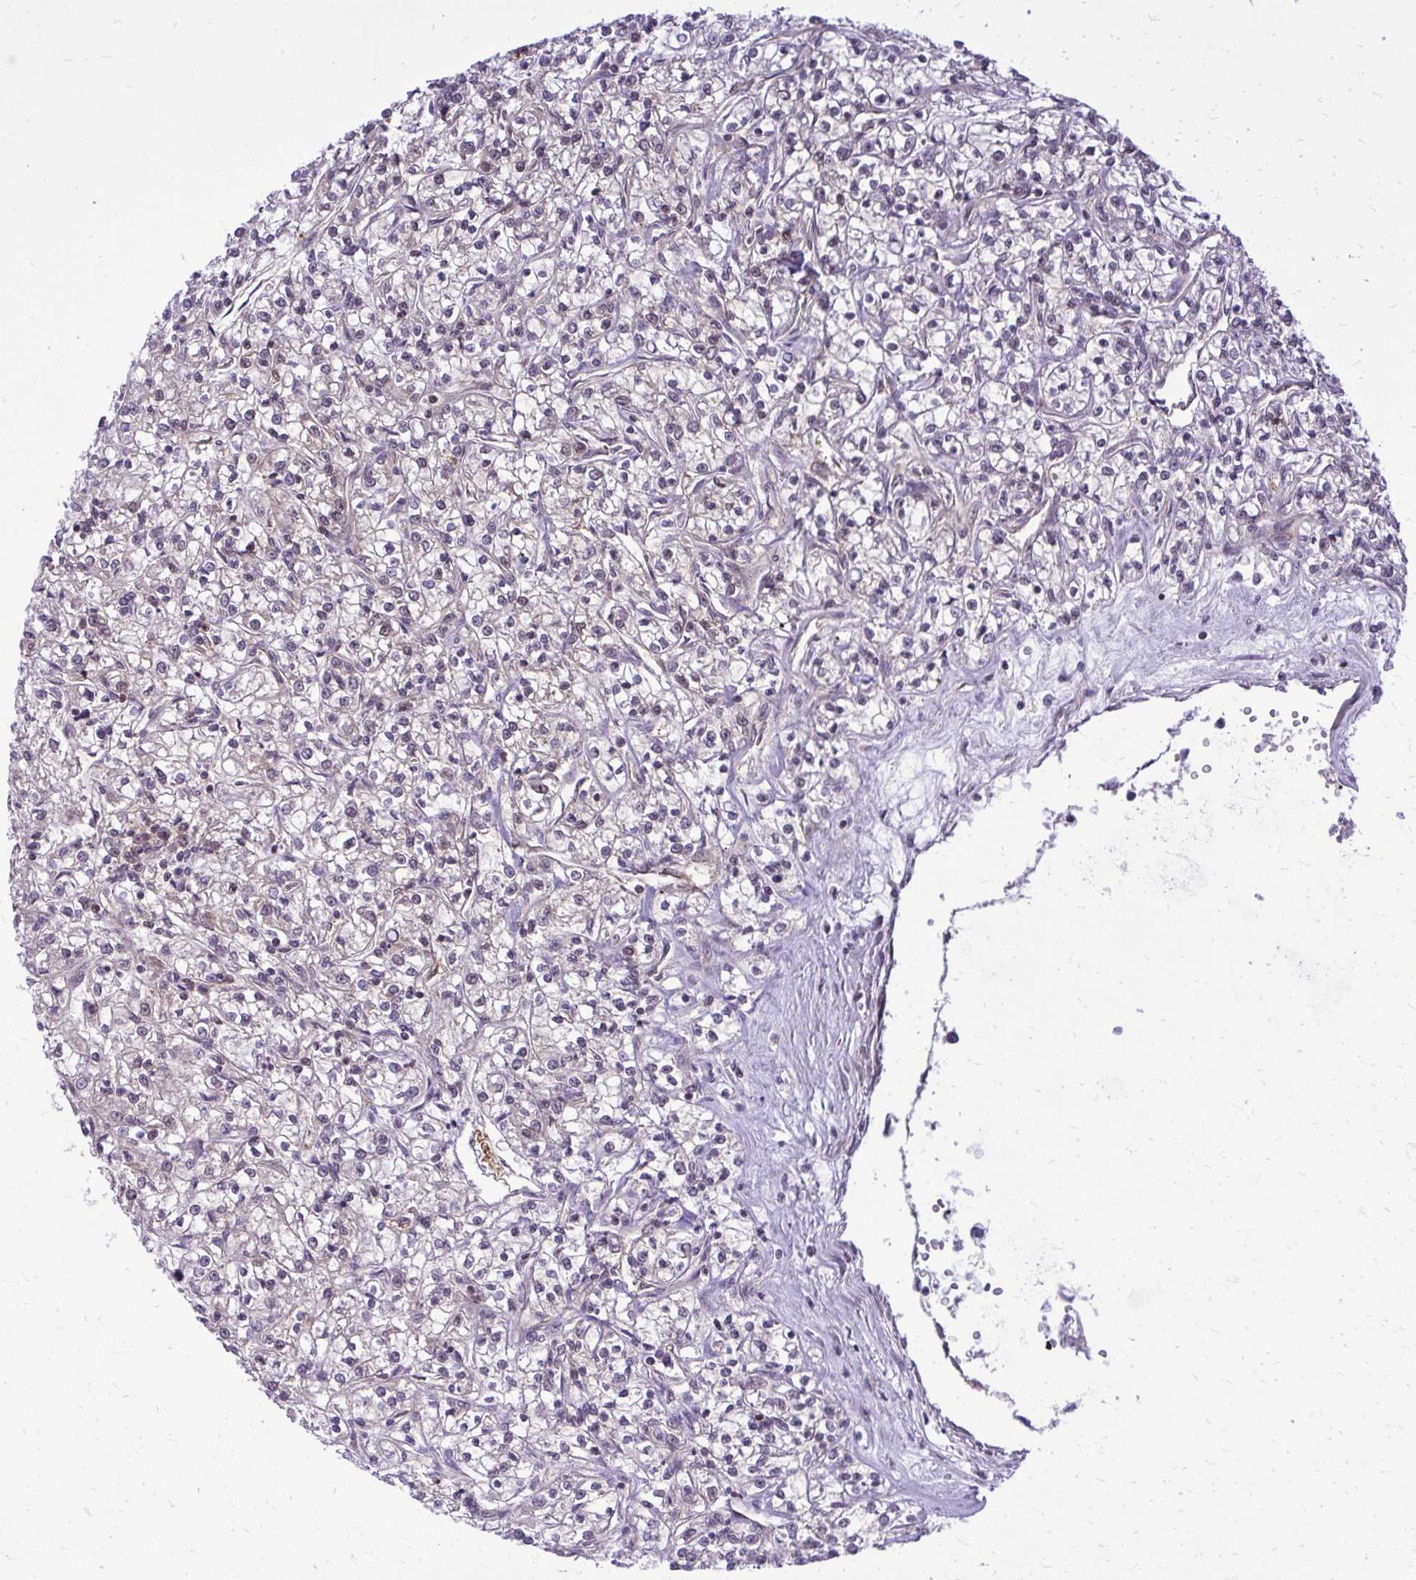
{"staining": {"intensity": "negative", "quantity": "none", "location": "none"}, "tissue": "renal cancer", "cell_type": "Tumor cells", "image_type": "cancer", "snomed": [{"axis": "morphology", "description": "Adenocarcinoma, NOS"}, {"axis": "topography", "description": "Kidney"}], "caption": "A high-resolution photomicrograph shows IHC staining of renal cancer, which displays no significant positivity in tumor cells.", "gene": "PPP5C", "patient": {"sex": "female", "age": 59}}